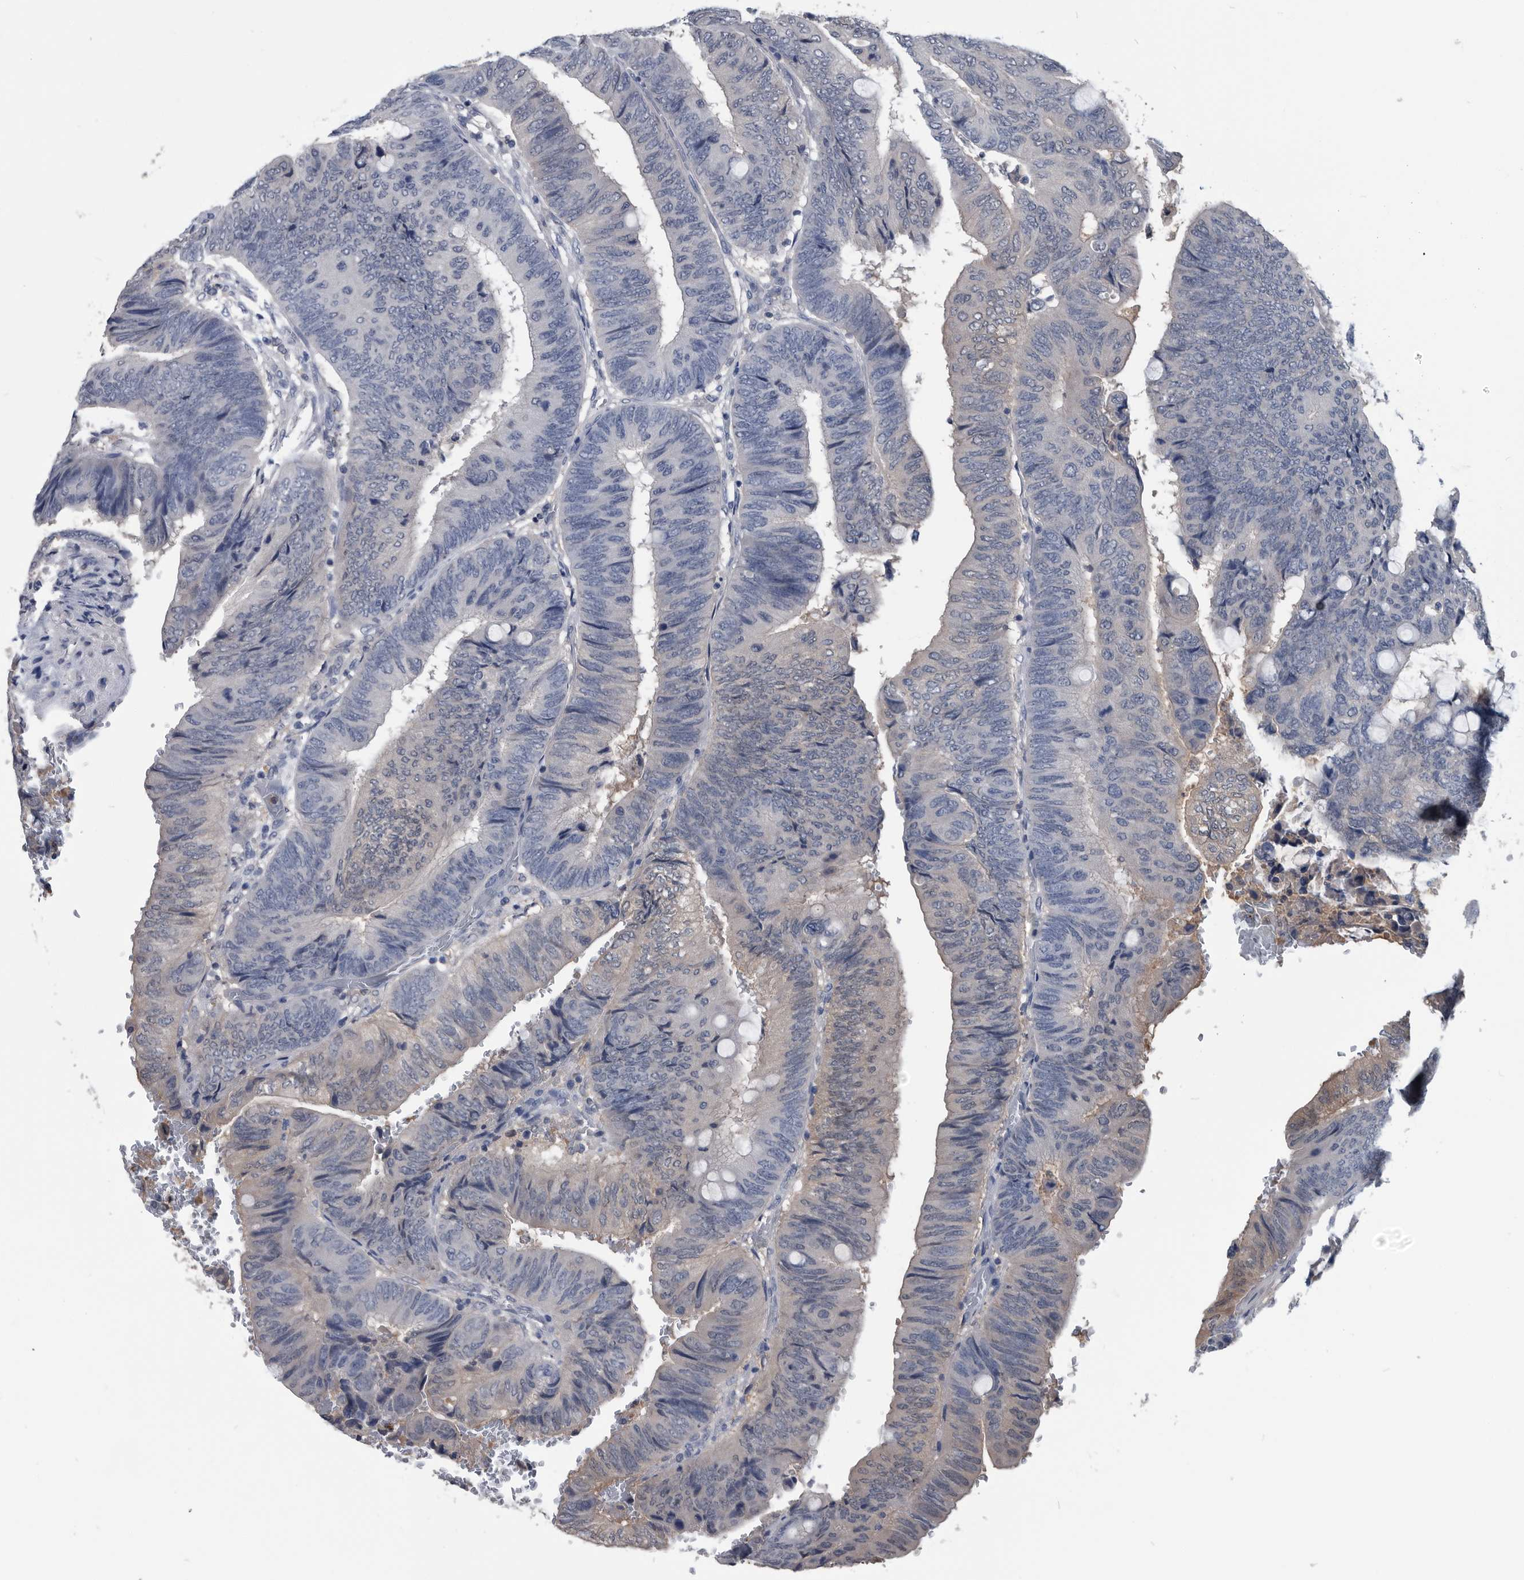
{"staining": {"intensity": "negative", "quantity": "none", "location": "none"}, "tissue": "colorectal cancer", "cell_type": "Tumor cells", "image_type": "cancer", "snomed": [{"axis": "morphology", "description": "Normal tissue, NOS"}, {"axis": "morphology", "description": "Adenocarcinoma, NOS"}, {"axis": "topography", "description": "Rectum"}, {"axis": "topography", "description": "Peripheral nerve tissue"}], "caption": "Image shows no significant protein staining in tumor cells of colorectal cancer (adenocarcinoma). (Immunohistochemistry (ihc), brightfield microscopy, high magnification).", "gene": "PDXK", "patient": {"sex": "male", "age": 92}}